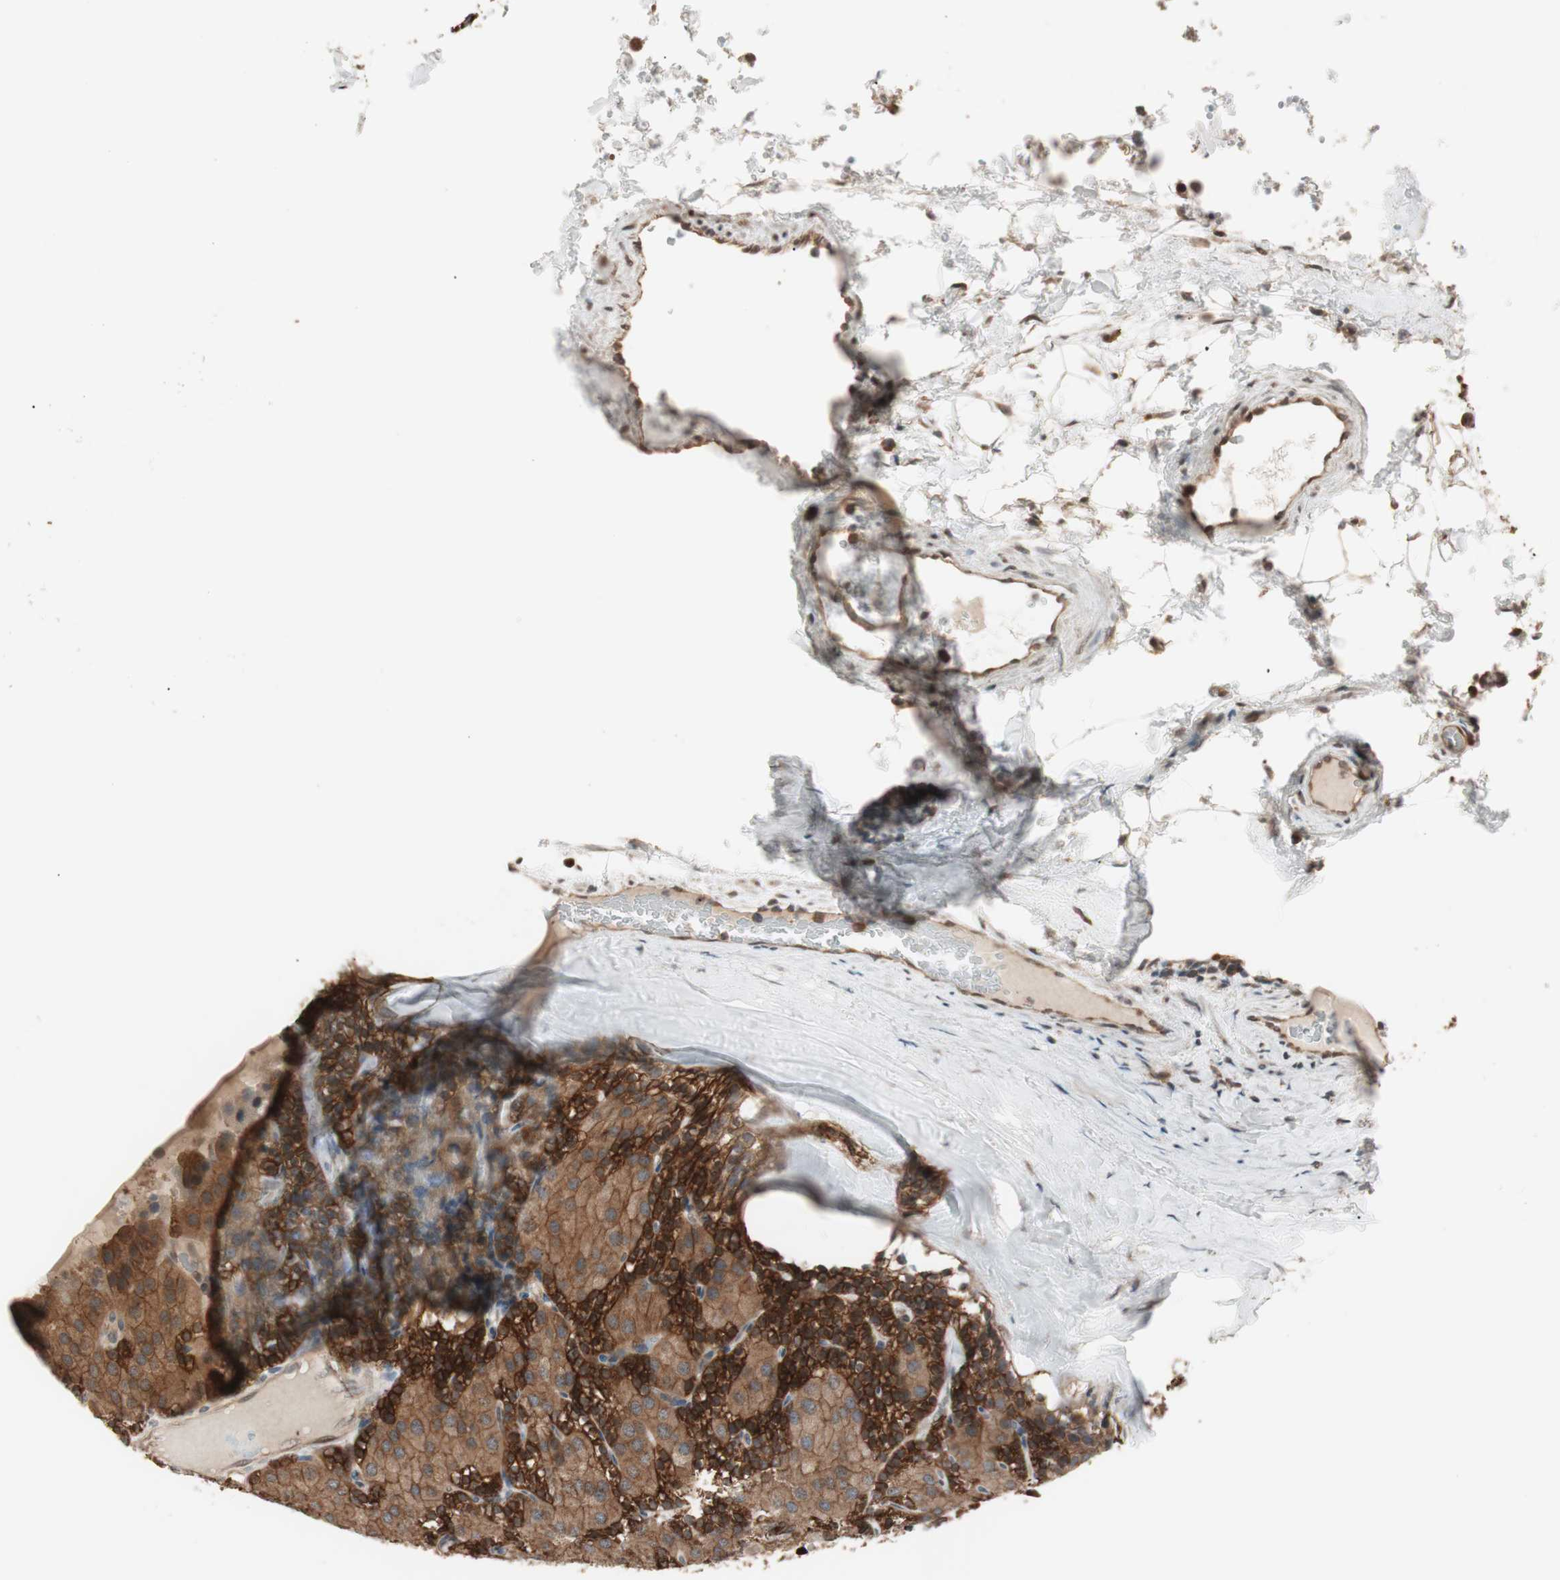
{"staining": {"intensity": "strong", "quantity": ">75%", "location": "cytoplasmic/membranous"}, "tissue": "parathyroid gland", "cell_type": "Glandular cells", "image_type": "normal", "snomed": [{"axis": "morphology", "description": "Normal tissue, NOS"}, {"axis": "morphology", "description": "Adenoma, NOS"}, {"axis": "topography", "description": "Parathyroid gland"}], "caption": "This photomicrograph reveals immunohistochemistry (IHC) staining of unremarkable human parathyroid gland, with high strong cytoplasmic/membranous expression in about >75% of glandular cells.", "gene": "FBXO5", "patient": {"sex": "female", "age": 86}}